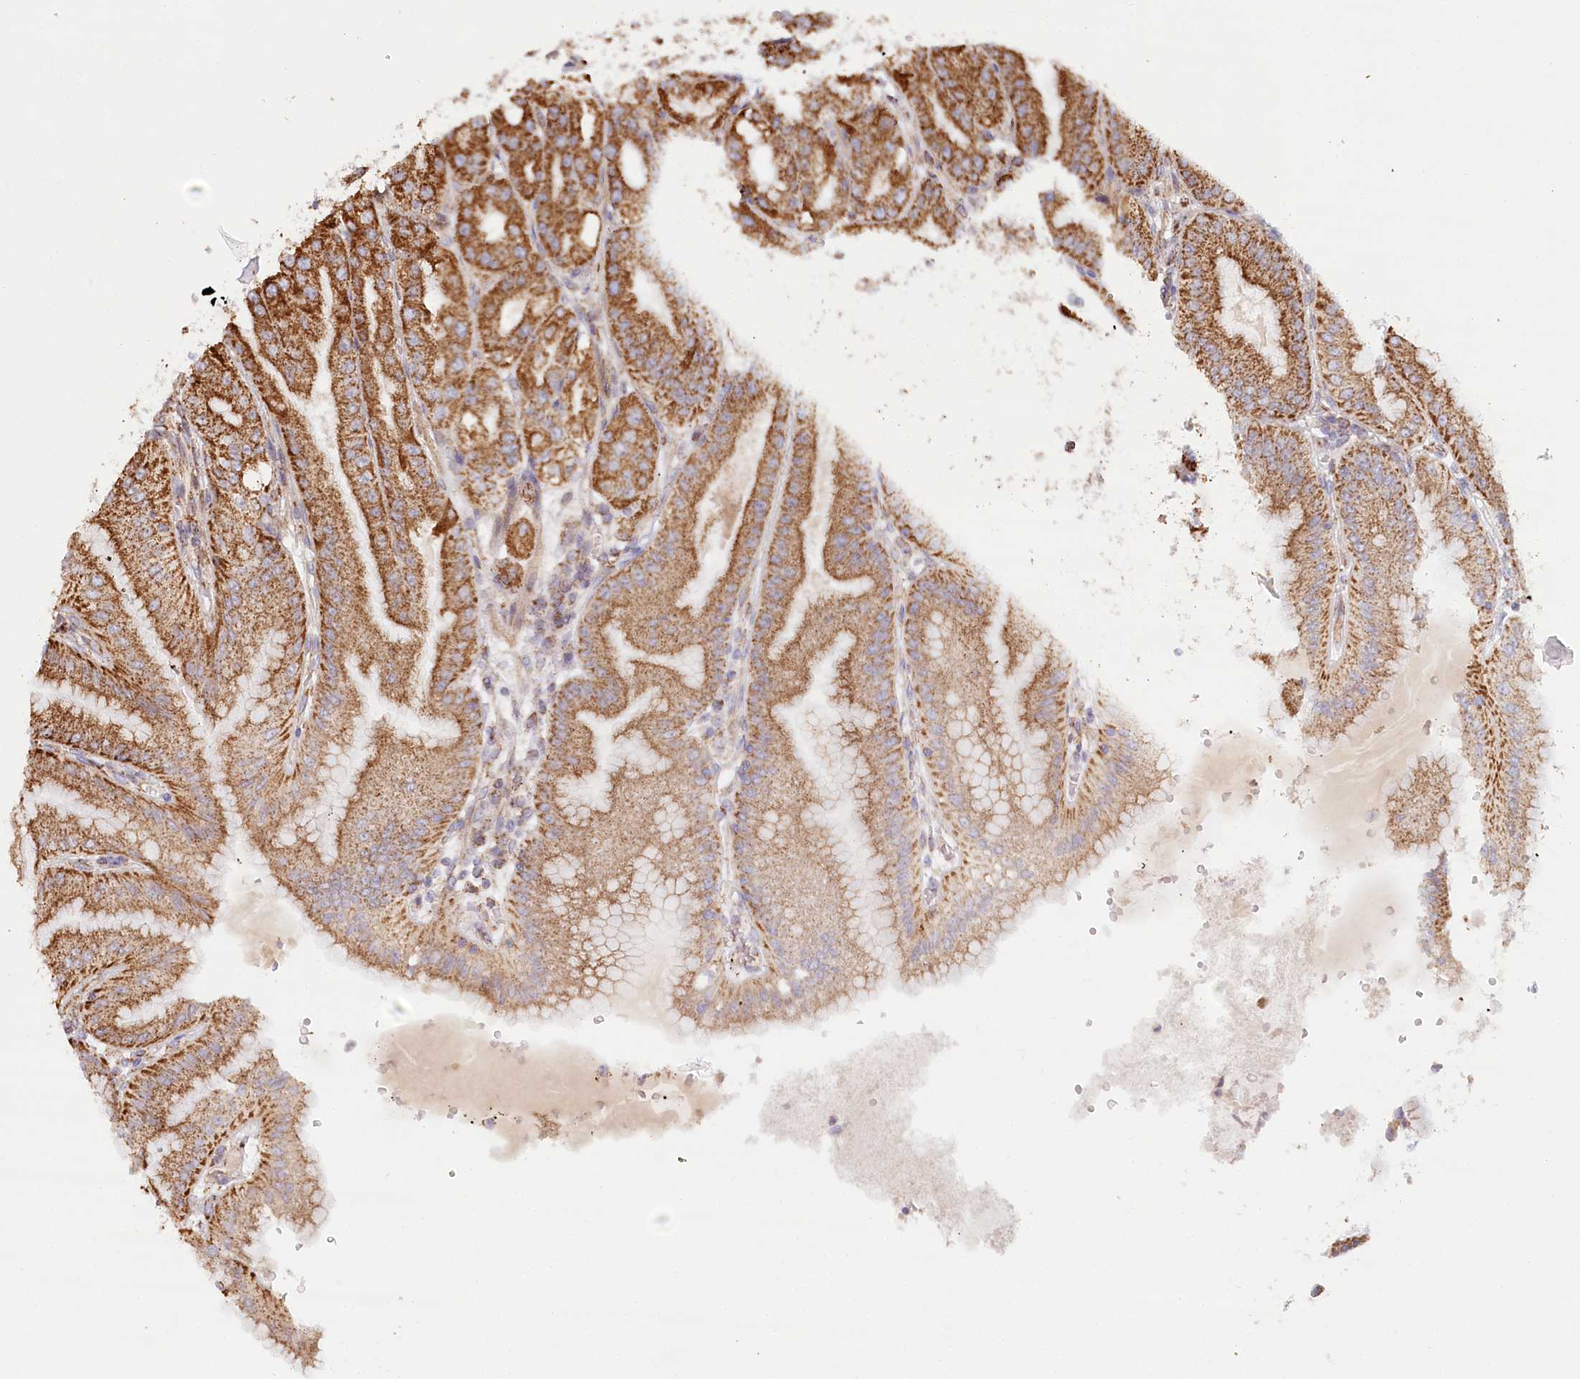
{"staining": {"intensity": "strong", "quantity": "25%-75%", "location": "cytoplasmic/membranous"}, "tissue": "stomach", "cell_type": "Glandular cells", "image_type": "normal", "snomed": [{"axis": "morphology", "description": "Normal tissue, NOS"}, {"axis": "topography", "description": "Stomach, upper"}, {"axis": "topography", "description": "Stomach, lower"}], "caption": "Immunohistochemical staining of benign human stomach reveals high levels of strong cytoplasmic/membranous staining in approximately 25%-75% of glandular cells.", "gene": "UMPS", "patient": {"sex": "male", "age": 71}}